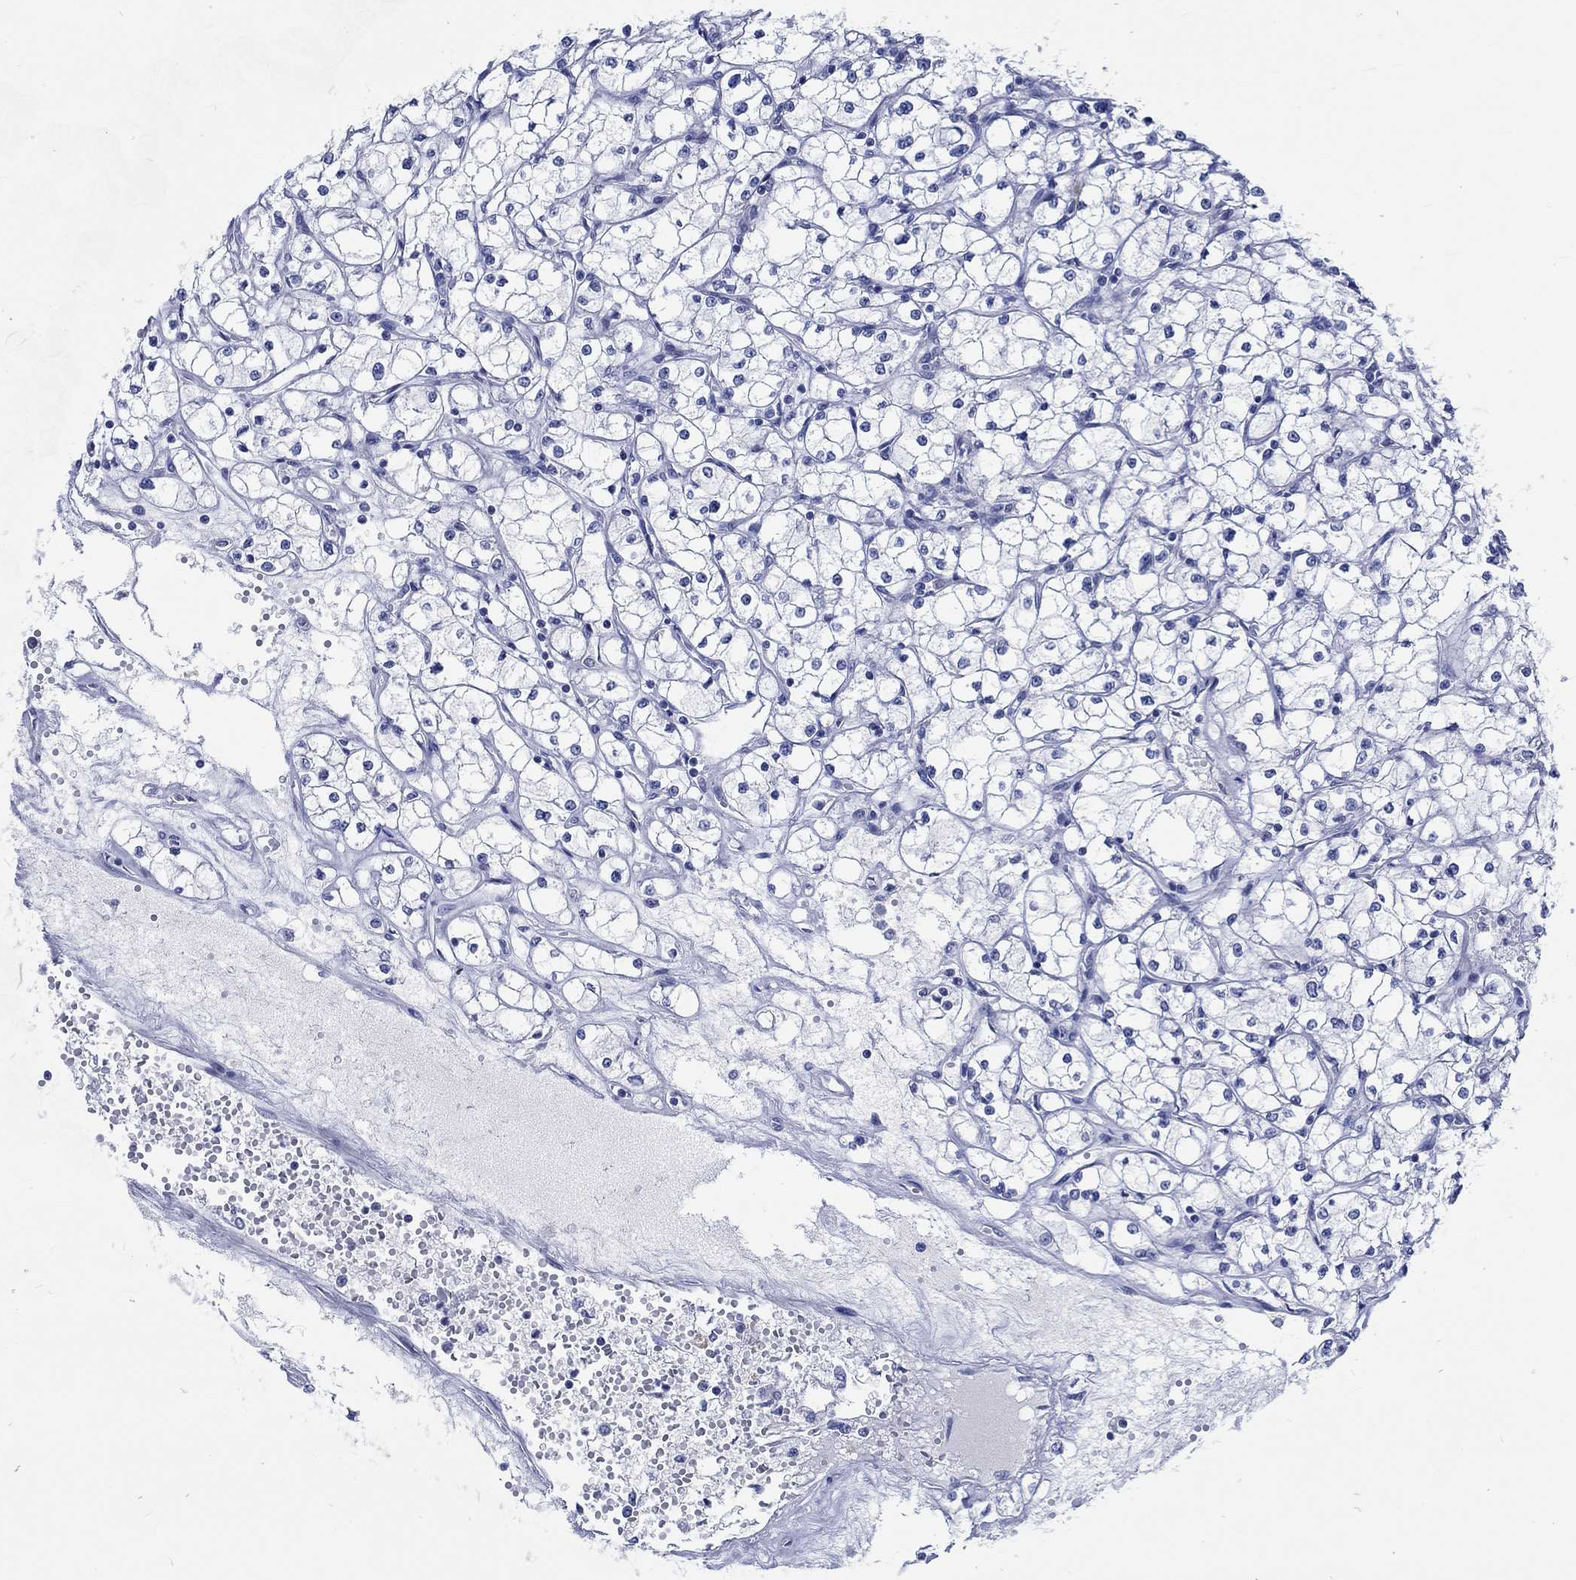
{"staining": {"intensity": "negative", "quantity": "none", "location": "none"}, "tissue": "renal cancer", "cell_type": "Tumor cells", "image_type": "cancer", "snomed": [{"axis": "morphology", "description": "Adenocarcinoma, NOS"}, {"axis": "topography", "description": "Kidney"}], "caption": "DAB immunohistochemical staining of human renal cancer shows no significant expression in tumor cells.", "gene": "C4orf47", "patient": {"sex": "male", "age": 67}}